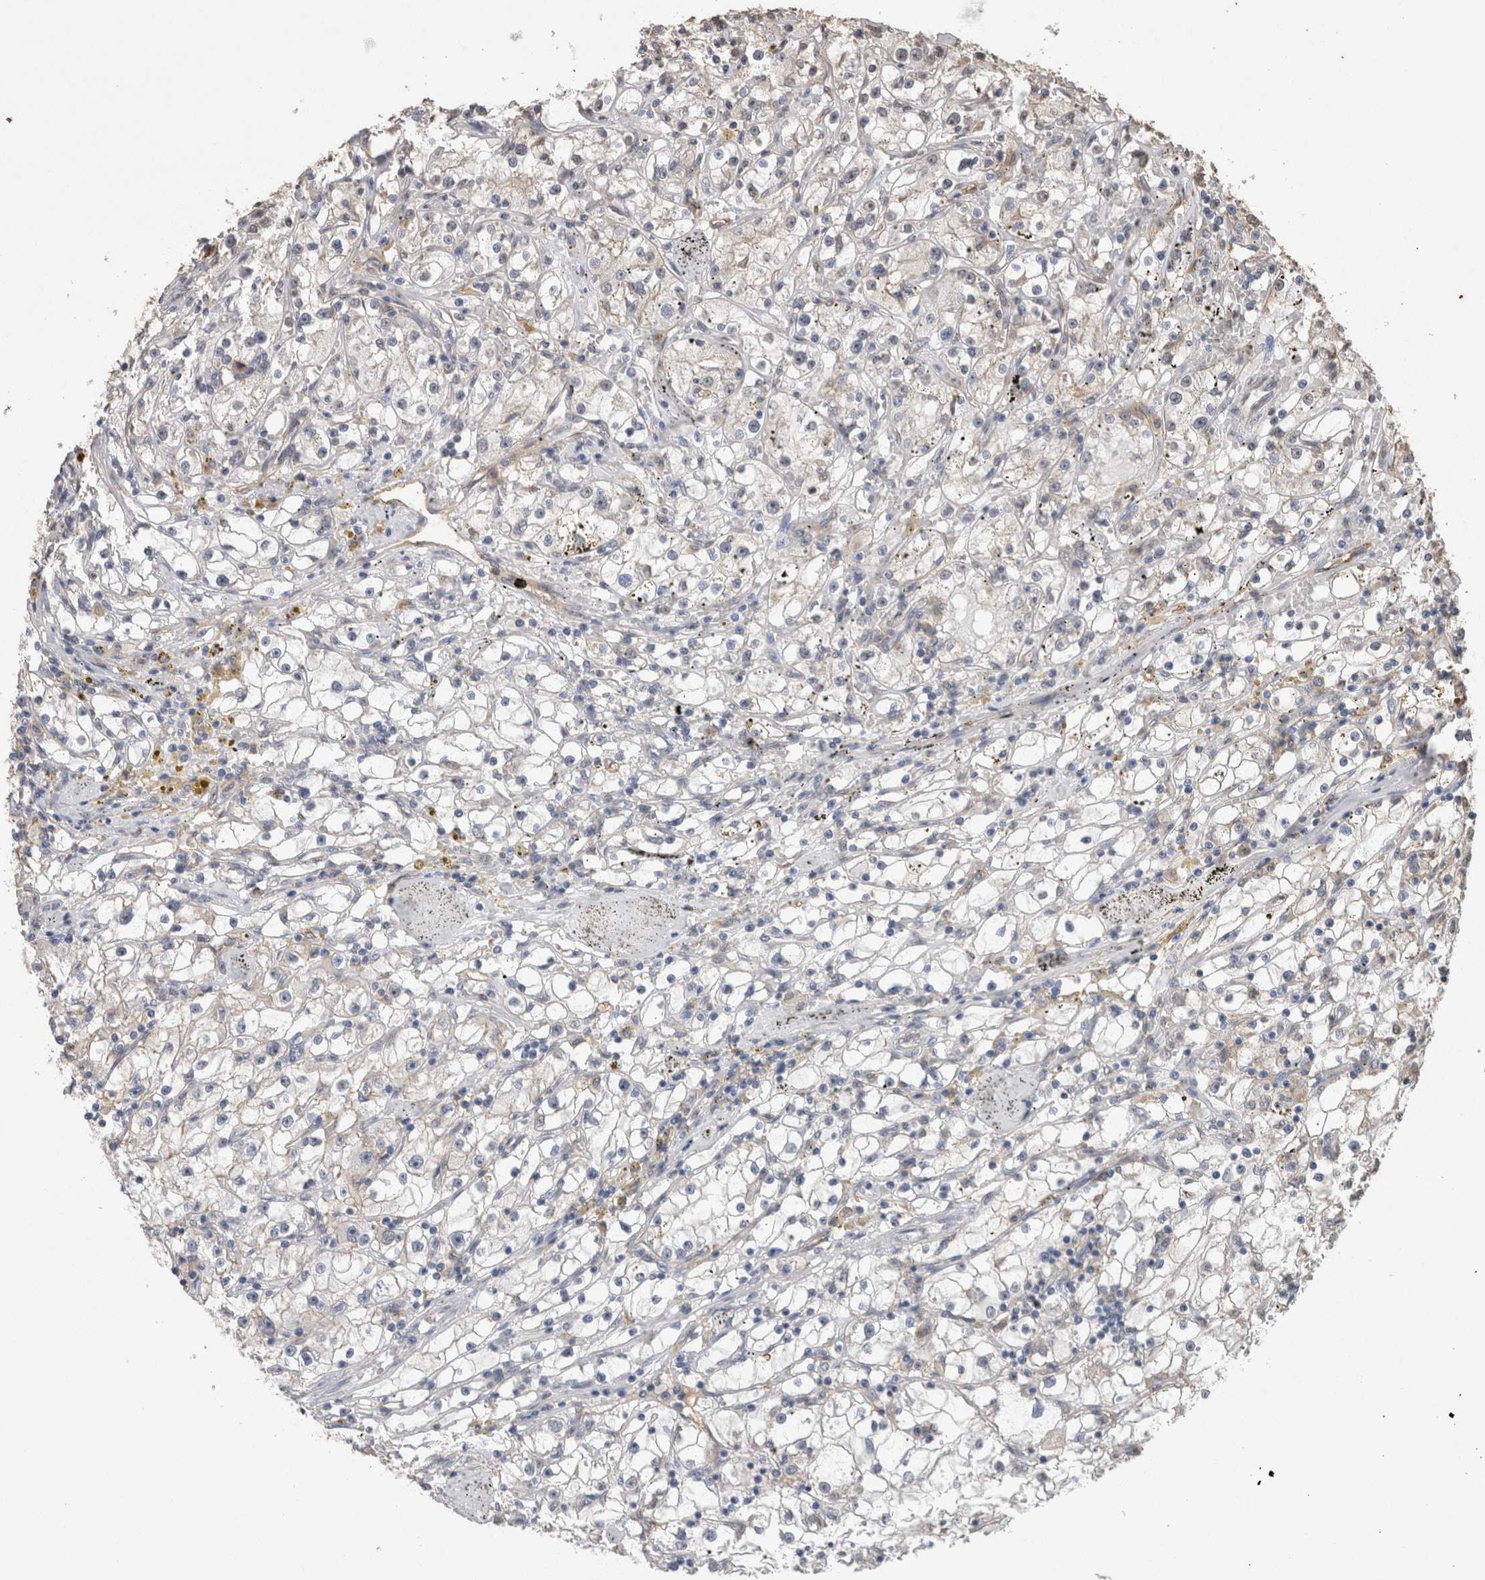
{"staining": {"intensity": "negative", "quantity": "none", "location": "none"}, "tissue": "renal cancer", "cell_type": "Tumor cells", "image_type": "cancer", "snomed": [{"axis": "morphology", "description": "Adenocarcinoma, NOS"}, {"axis": "topography", "description": "Kidney"}], "caption": "Tumor cells show no significant protein positivity in renal cancer.", "gene": "S100A10", "patient": {"sex": "male", "age": 56}}